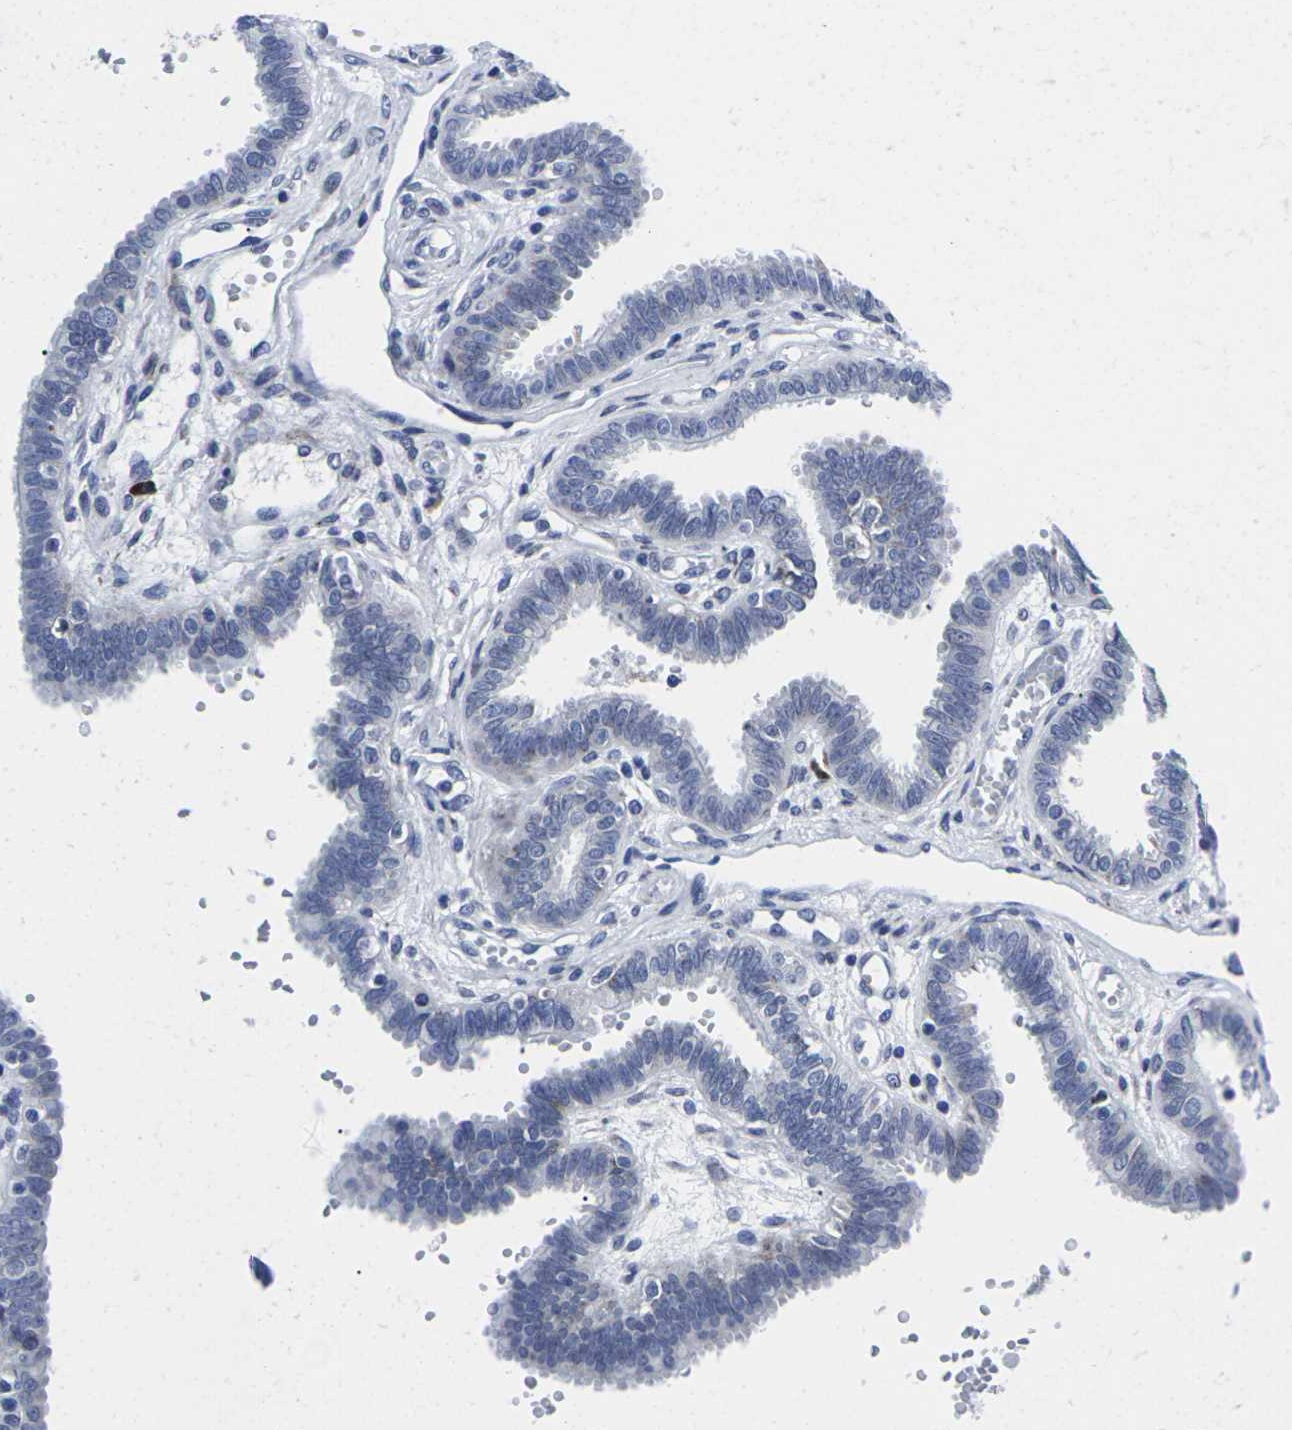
{"staining": {"intensity": "negative", "quantity": "none", "location": "none"}, "tissue": "fallopian tube", "cell_type": "Glandular cells", "image_type": "normal", "snomed": [{"axis": "morphology", "description": "Normal tissue, NOS"}, {"axis": "topography", "description": "Fallopian tube"}], "caption": "IHC of normal fallopian tube exhibits no positivity in glandular cells.", "gene": "RPN1", "patient": {"sex": "female", "age": 32}}